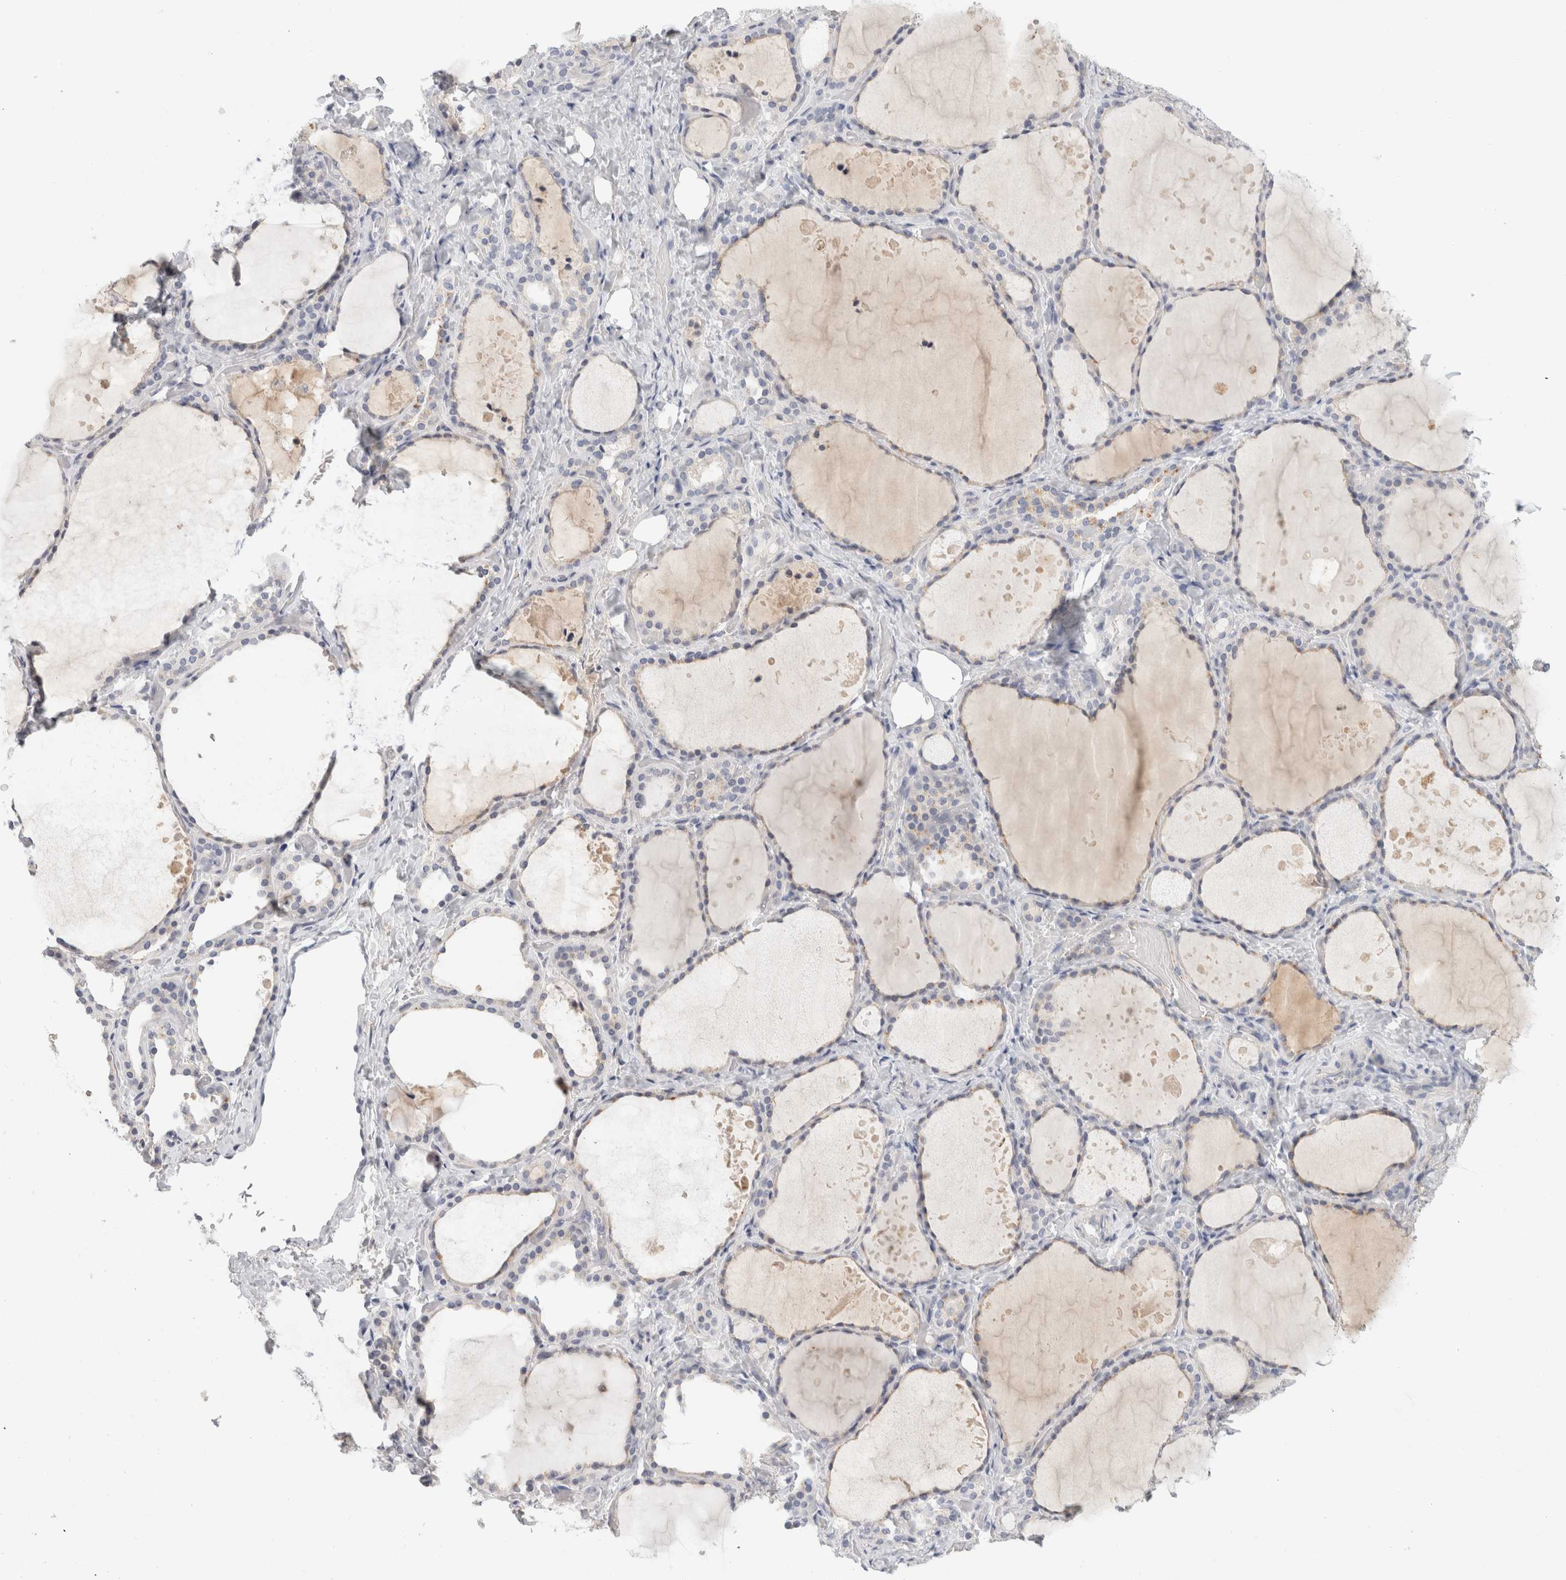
{"staining": {"intensity": "negative", "quantity": "none", "location": "none"}, "tissue": "thyroid gland", "cell_type": "Glandular cells", "image_type": "normal", "snomed": [{"axis": "morphology", "description": "Normal tissue, NOS"}, {"axis": "topography", "description": "Thyroid gland"}], "caption": "IHC histopathology image of unremarkable thyroid gland: thyroid gland stained with DAB (3,3'-diaminobenzidine) displays no significant protein expression in glandular cells.", "gene": "STK31", "patient": {"sex": "female", "age": 44}}